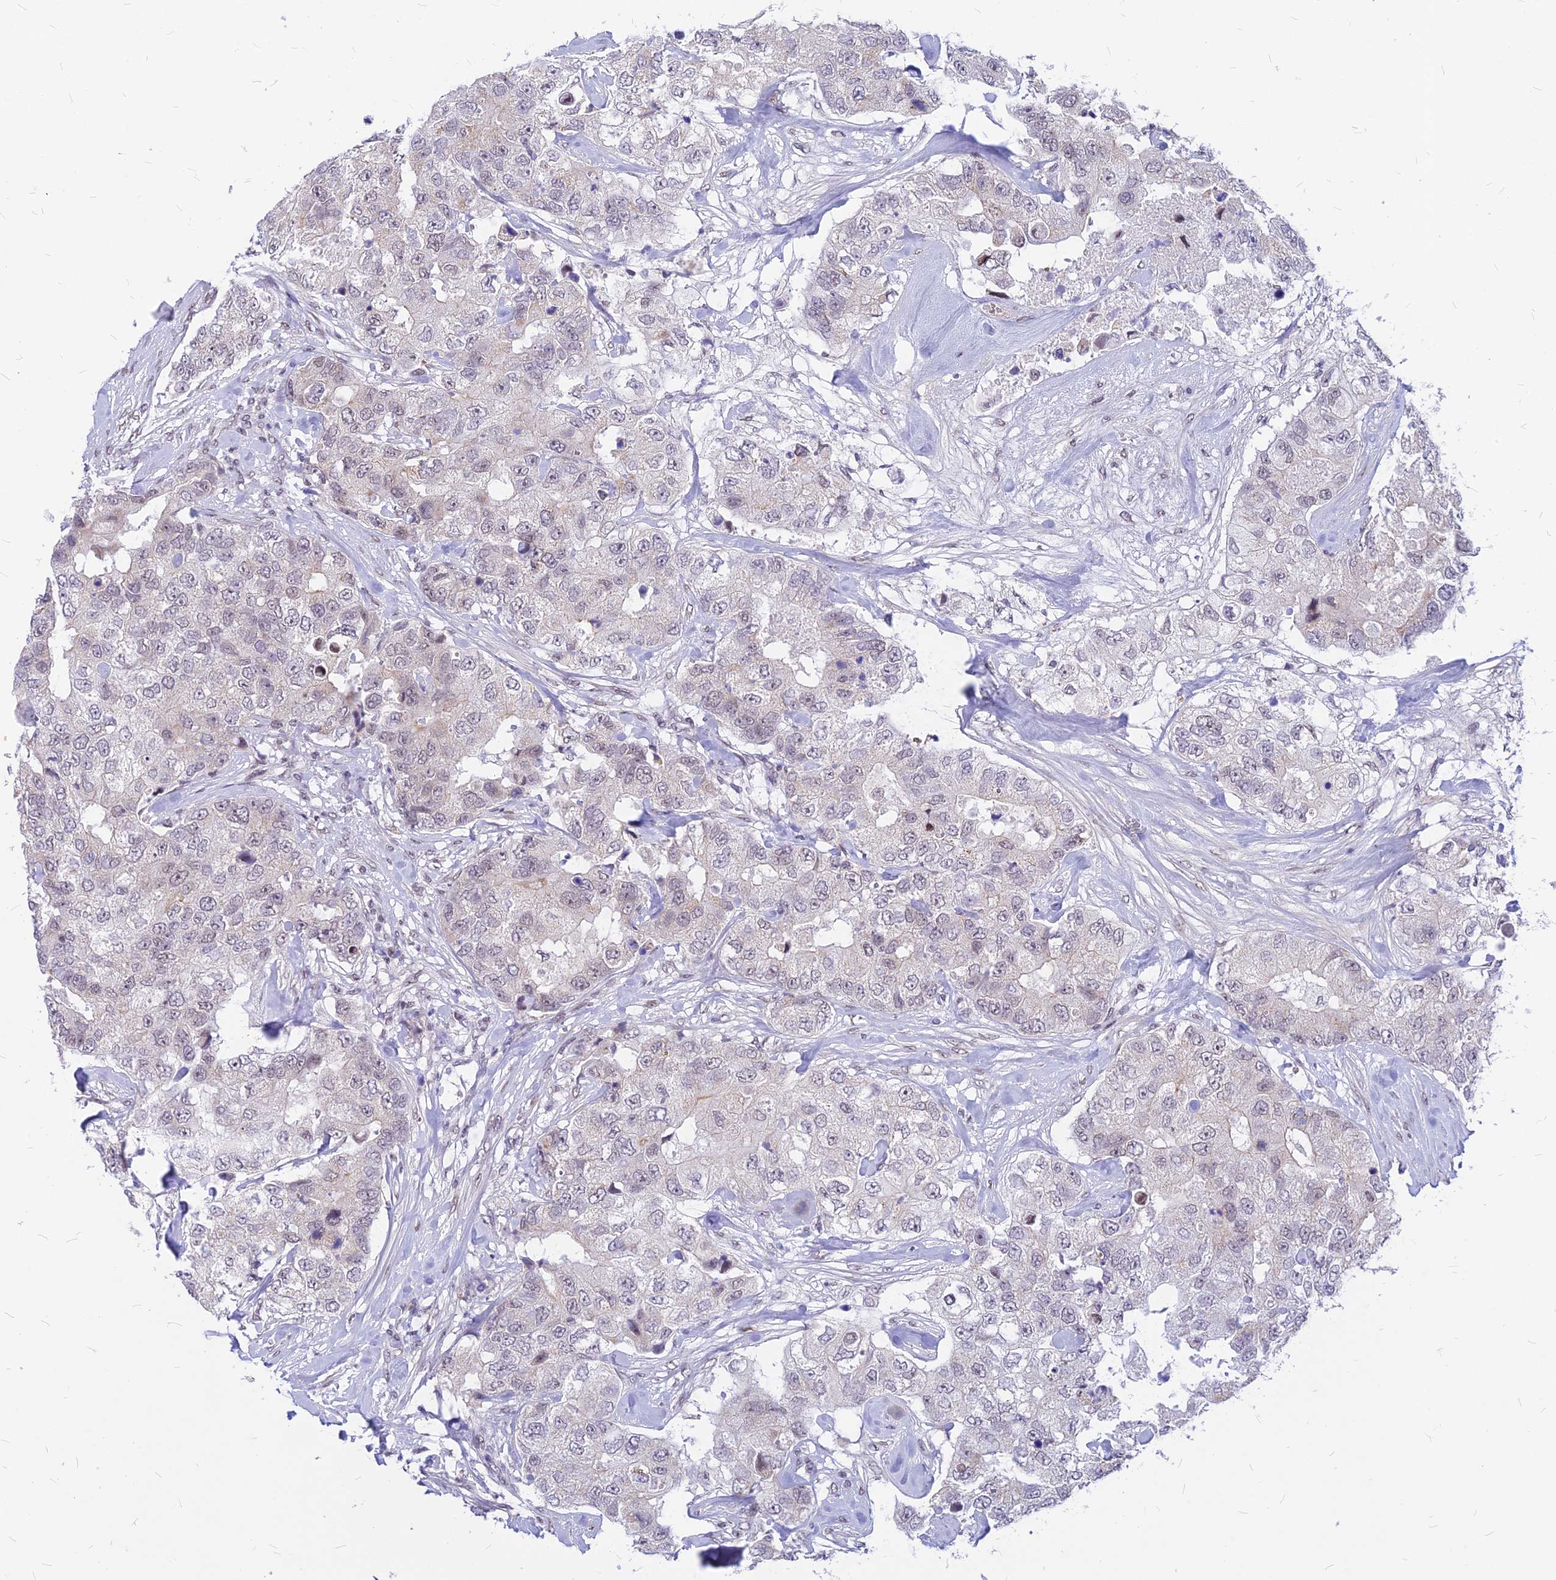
{"staining": {"intensity": "negative", "quantity": "none", "location": "none"}, "tissue": "breast cancer", "cell_type": "Tumor cells", "image_type": "cancer", "snomed": [{"axis": "morphology", "description": "Duct carcinoma"}, {"axis": "topography", "description": "Breast"}], "caption": "Immunohistochemistry (IHC) of human breast invasive ductal carcinoma displays no staining in tumor cells.", "gene": "KCTD13", "patient": {"sex": "female", "age": 62}}